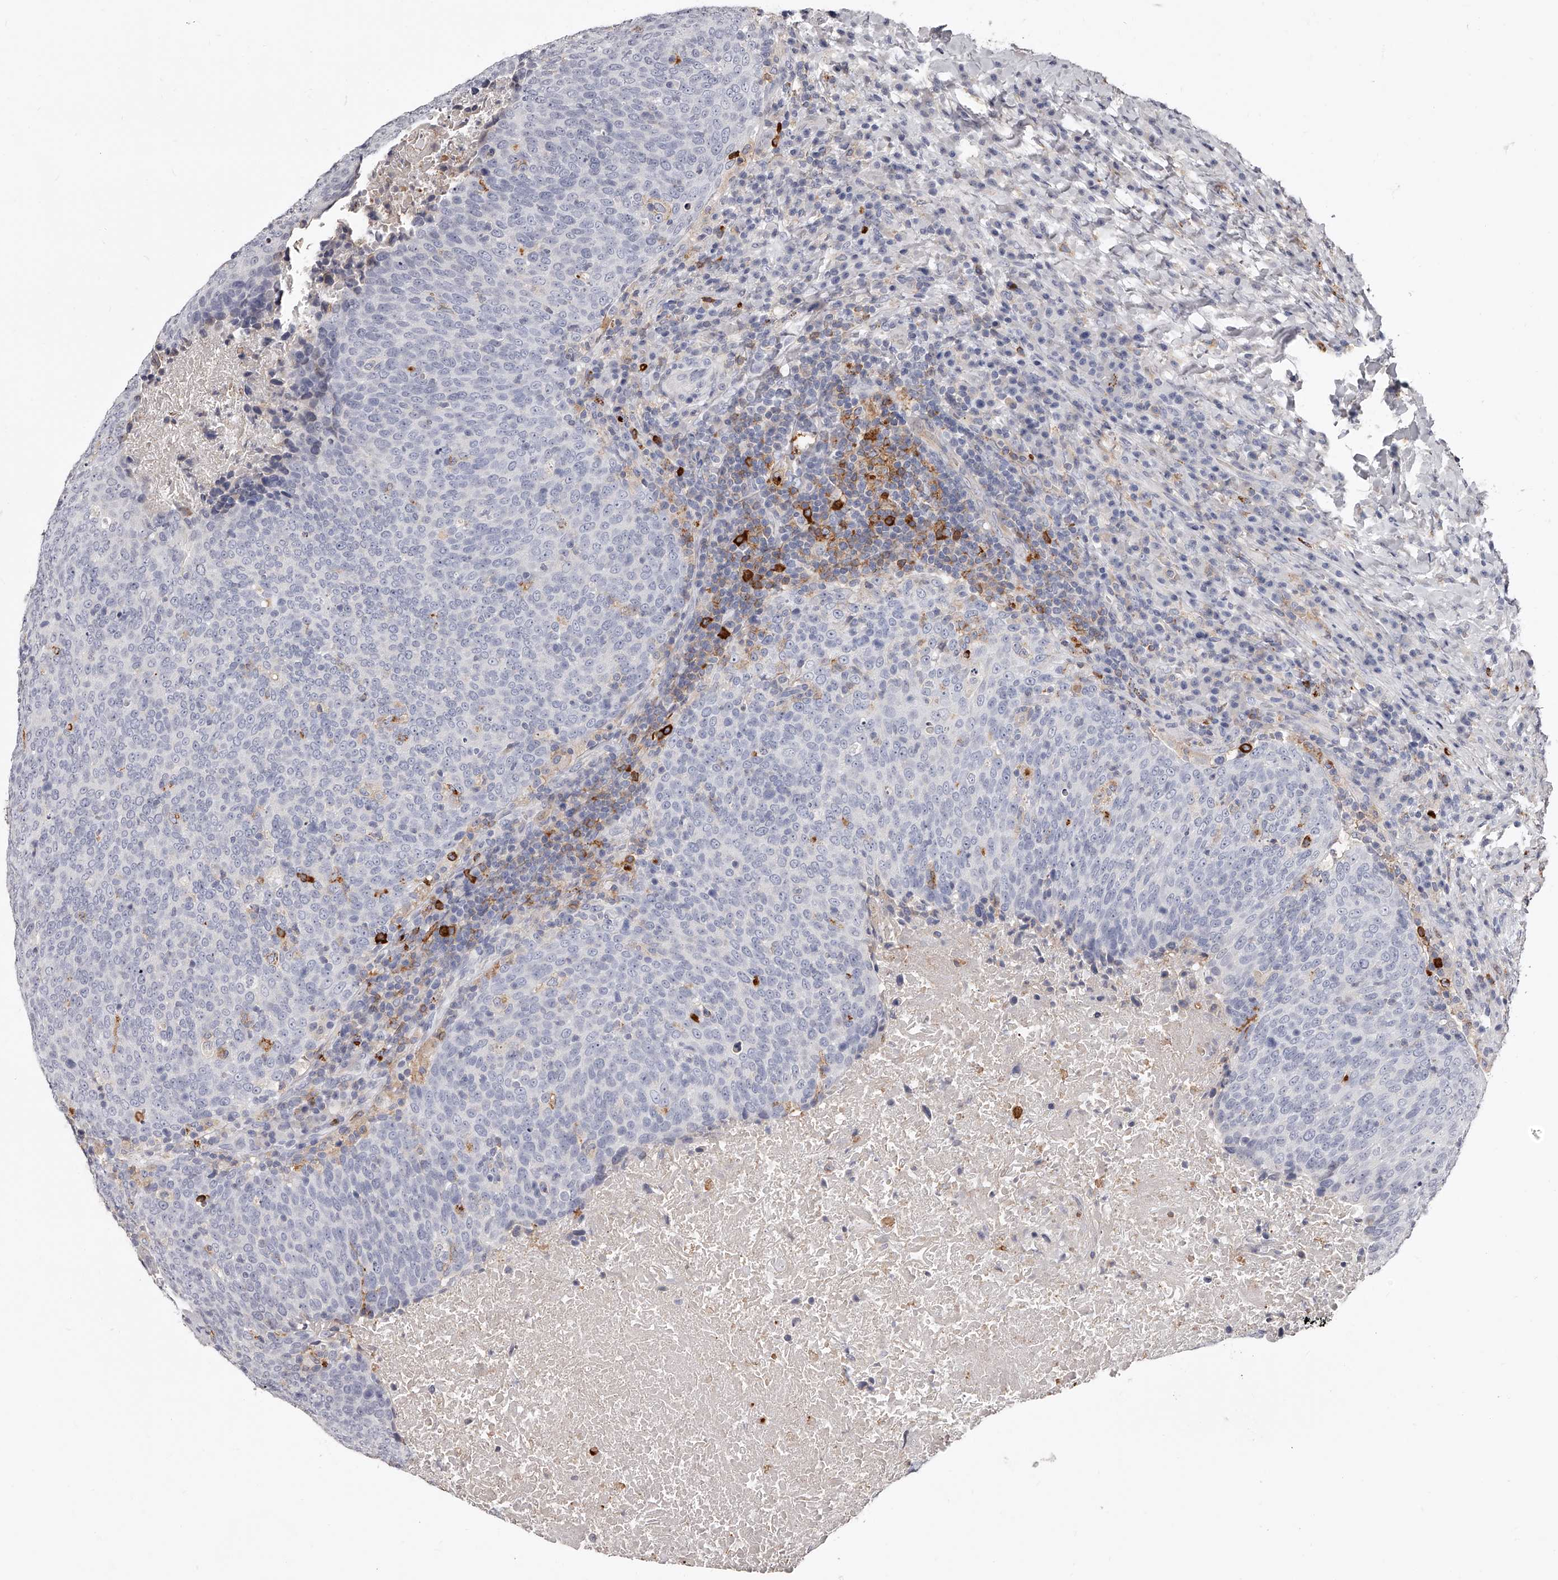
{"staining": {"intensity": "negative", "quantity": "none", "location": "none"}, "tissue": "head and neck cancer", "cell_type": "Tumor cells", "image_type": "cancer", "snomed": [{"axis": "morphology", "description": "Squamous cell carcinoma, NOS"}, {"axis": "morphology", "description": "Squamous cell carcinoma, metastatic, NOS"}, {"axis": "topography", "description": "Lymph node"}, {"axis": "topography", "description": "Head-Neck"}], "caption": "Photomicrograph shows no protein staining in tumor cells of head and neck metastatic squamous cell carcinoma tissue.", "gene": "PACSIN1", "patient": {"sex": "male", "age": 62}}